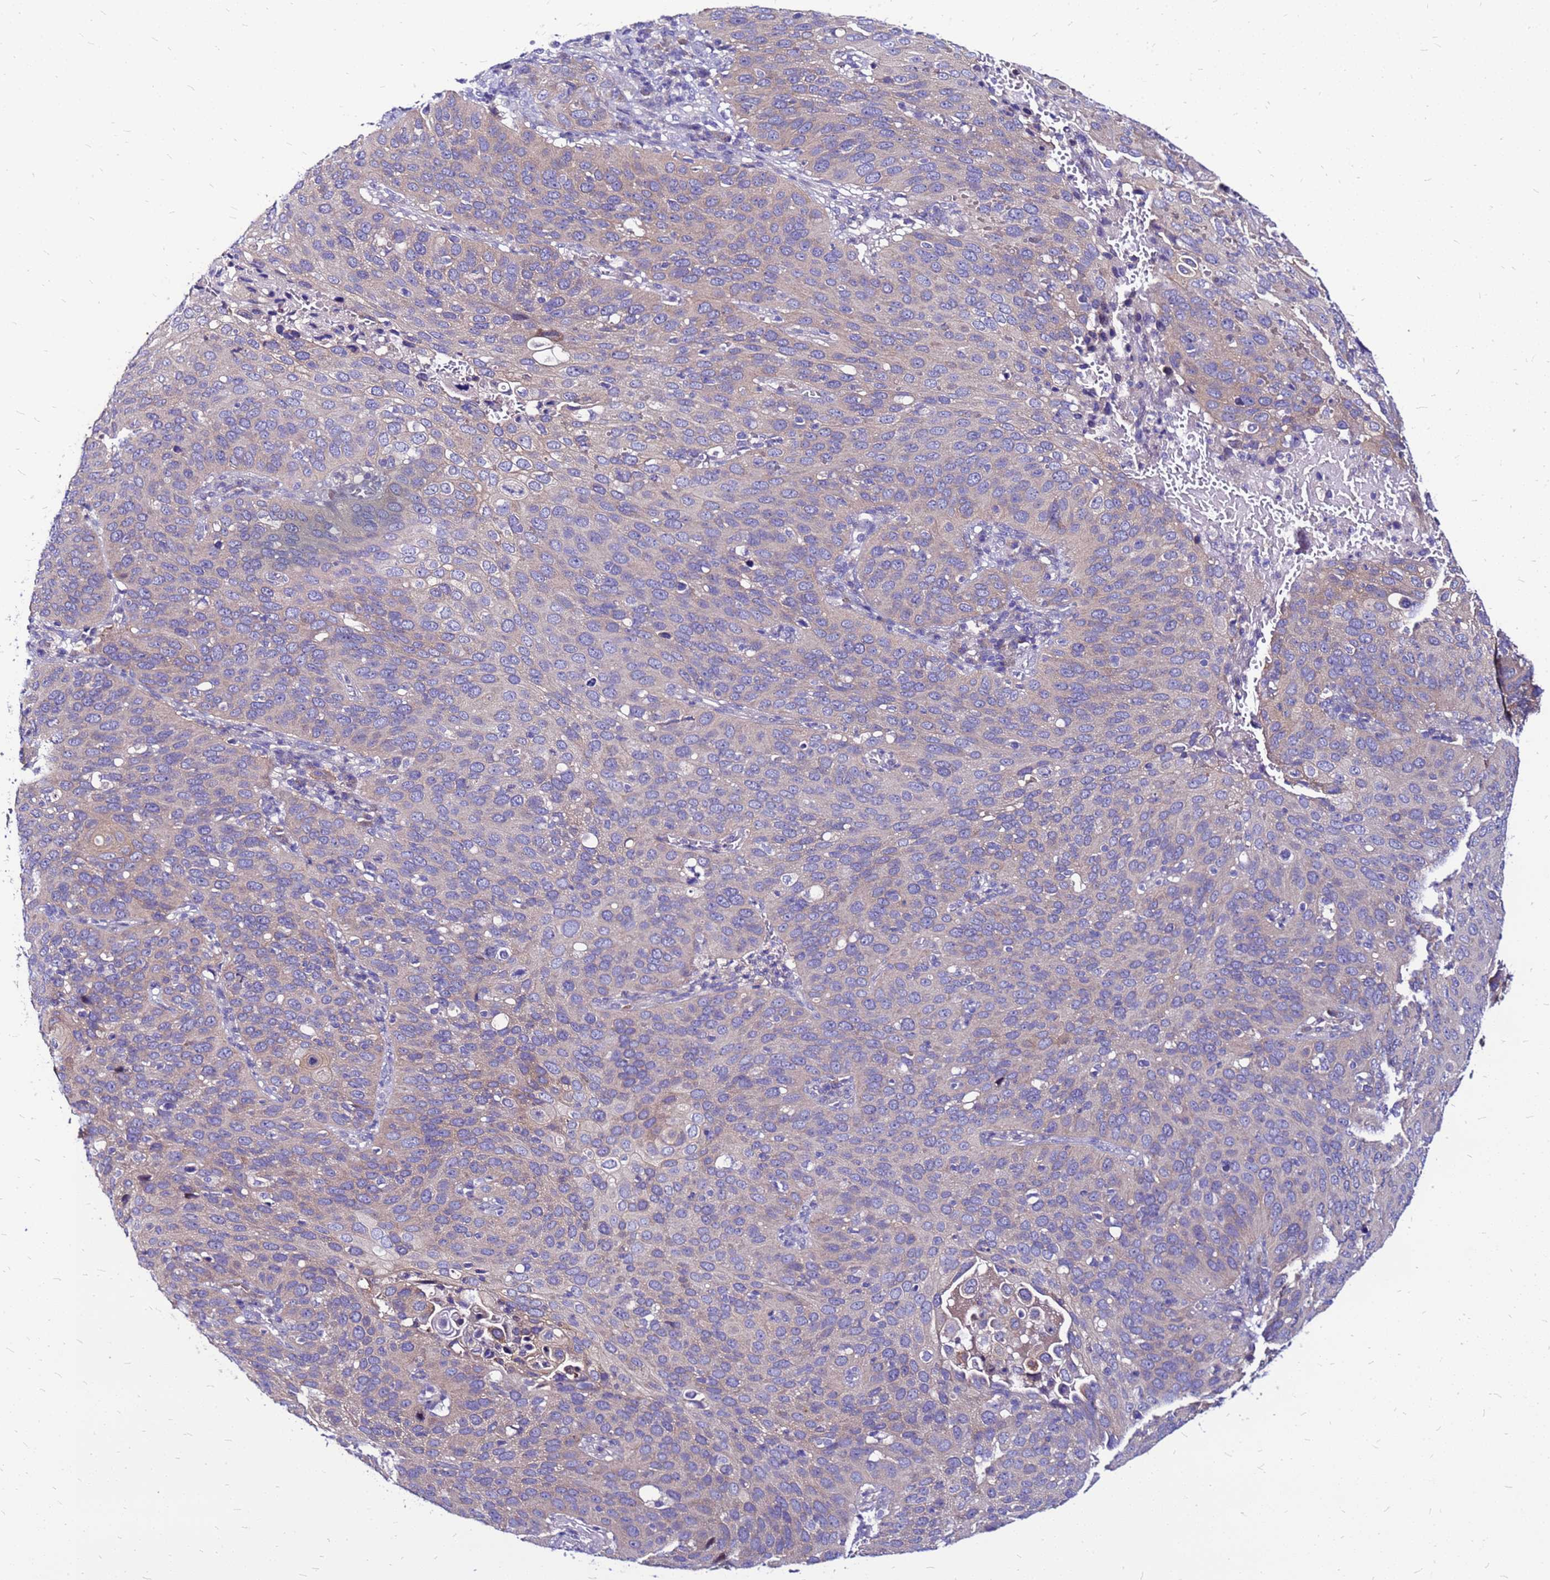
{"staining": {"intensity": "weak", "quantity": "<25%", "location": "cytoplasmic/membranous"}, "tissue": "cervical cancer", "cell_type": "Tumor cells", "image_type": "cancer", "snomed": [{"axis": "morphology", "description": "Squamous cell carcinoma, NOS"}, {"axis": "topography", "description": "Cervix"}], "caption": "Cervical cancer (squamous cell carcinoma) was stained to show a protein in brown. There is no significant positivity in tumor cells.", "gene": "ARHGEF5", "patient": {"sex": "female", "age": 36}}